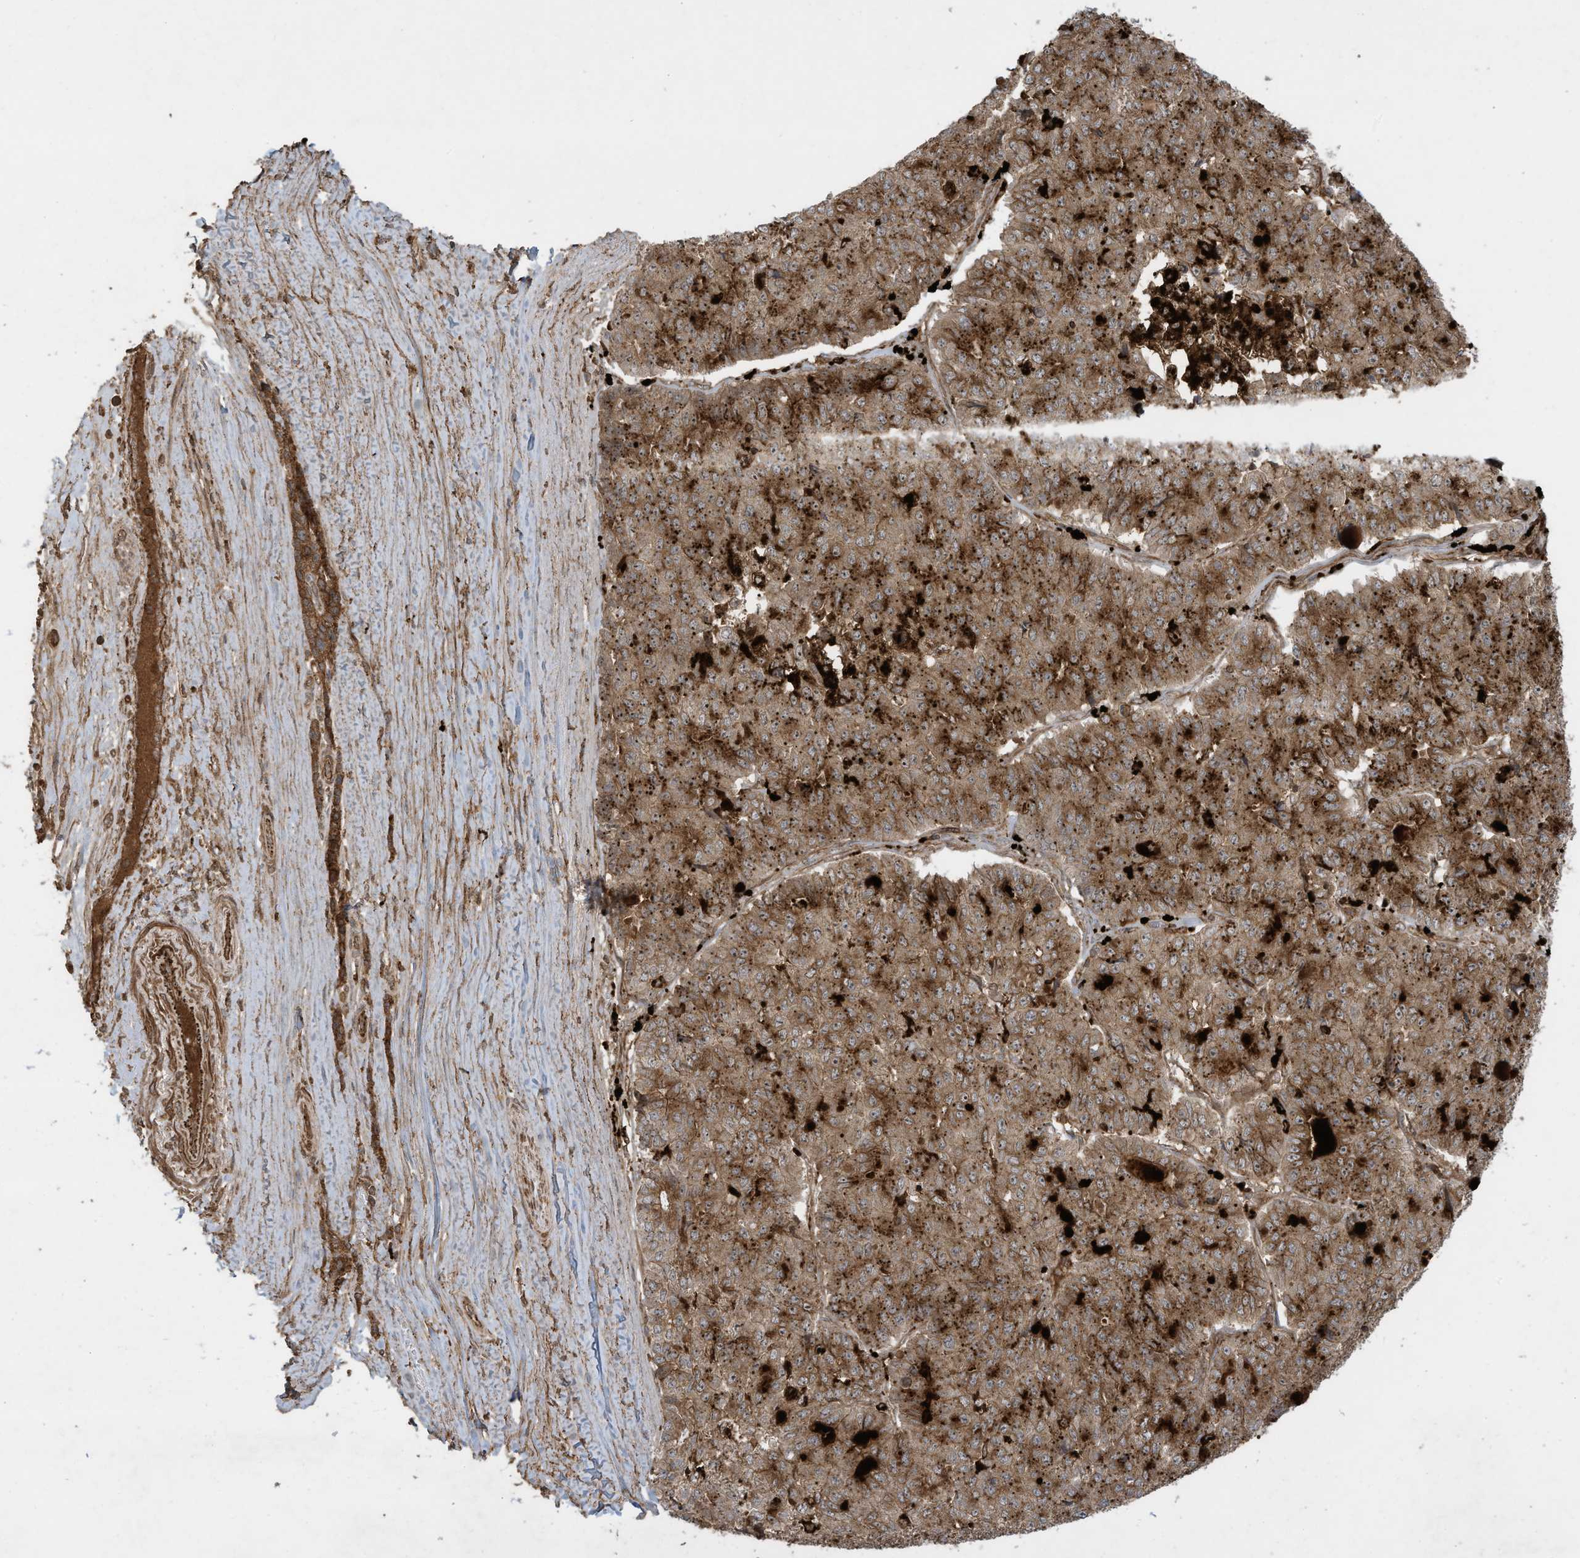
{"staining": {"intensity": "strong", "quantity": ">75%", "location": "cytoplasmic/membranous"}, "tissue": "pancreatic cancer", "cell_type": "Tumor cells", "image_type": "cancer", "snomed": [{"axis": "morphology", "description": "Adenocarcinoma, NOS"}, {"axis": "topography", "description": "Pancreas"}], "caption": "Pancreatic adenocarcinoma stained with DAB (3,3'-diaminobenzidine) immunohistochemistry reveals high levels of strong cytoplasmic/membranous positivity in approximately >75% of tumor cells.", "gene": "DDIT4", "patient": {"sex": "male", "age": 50}}